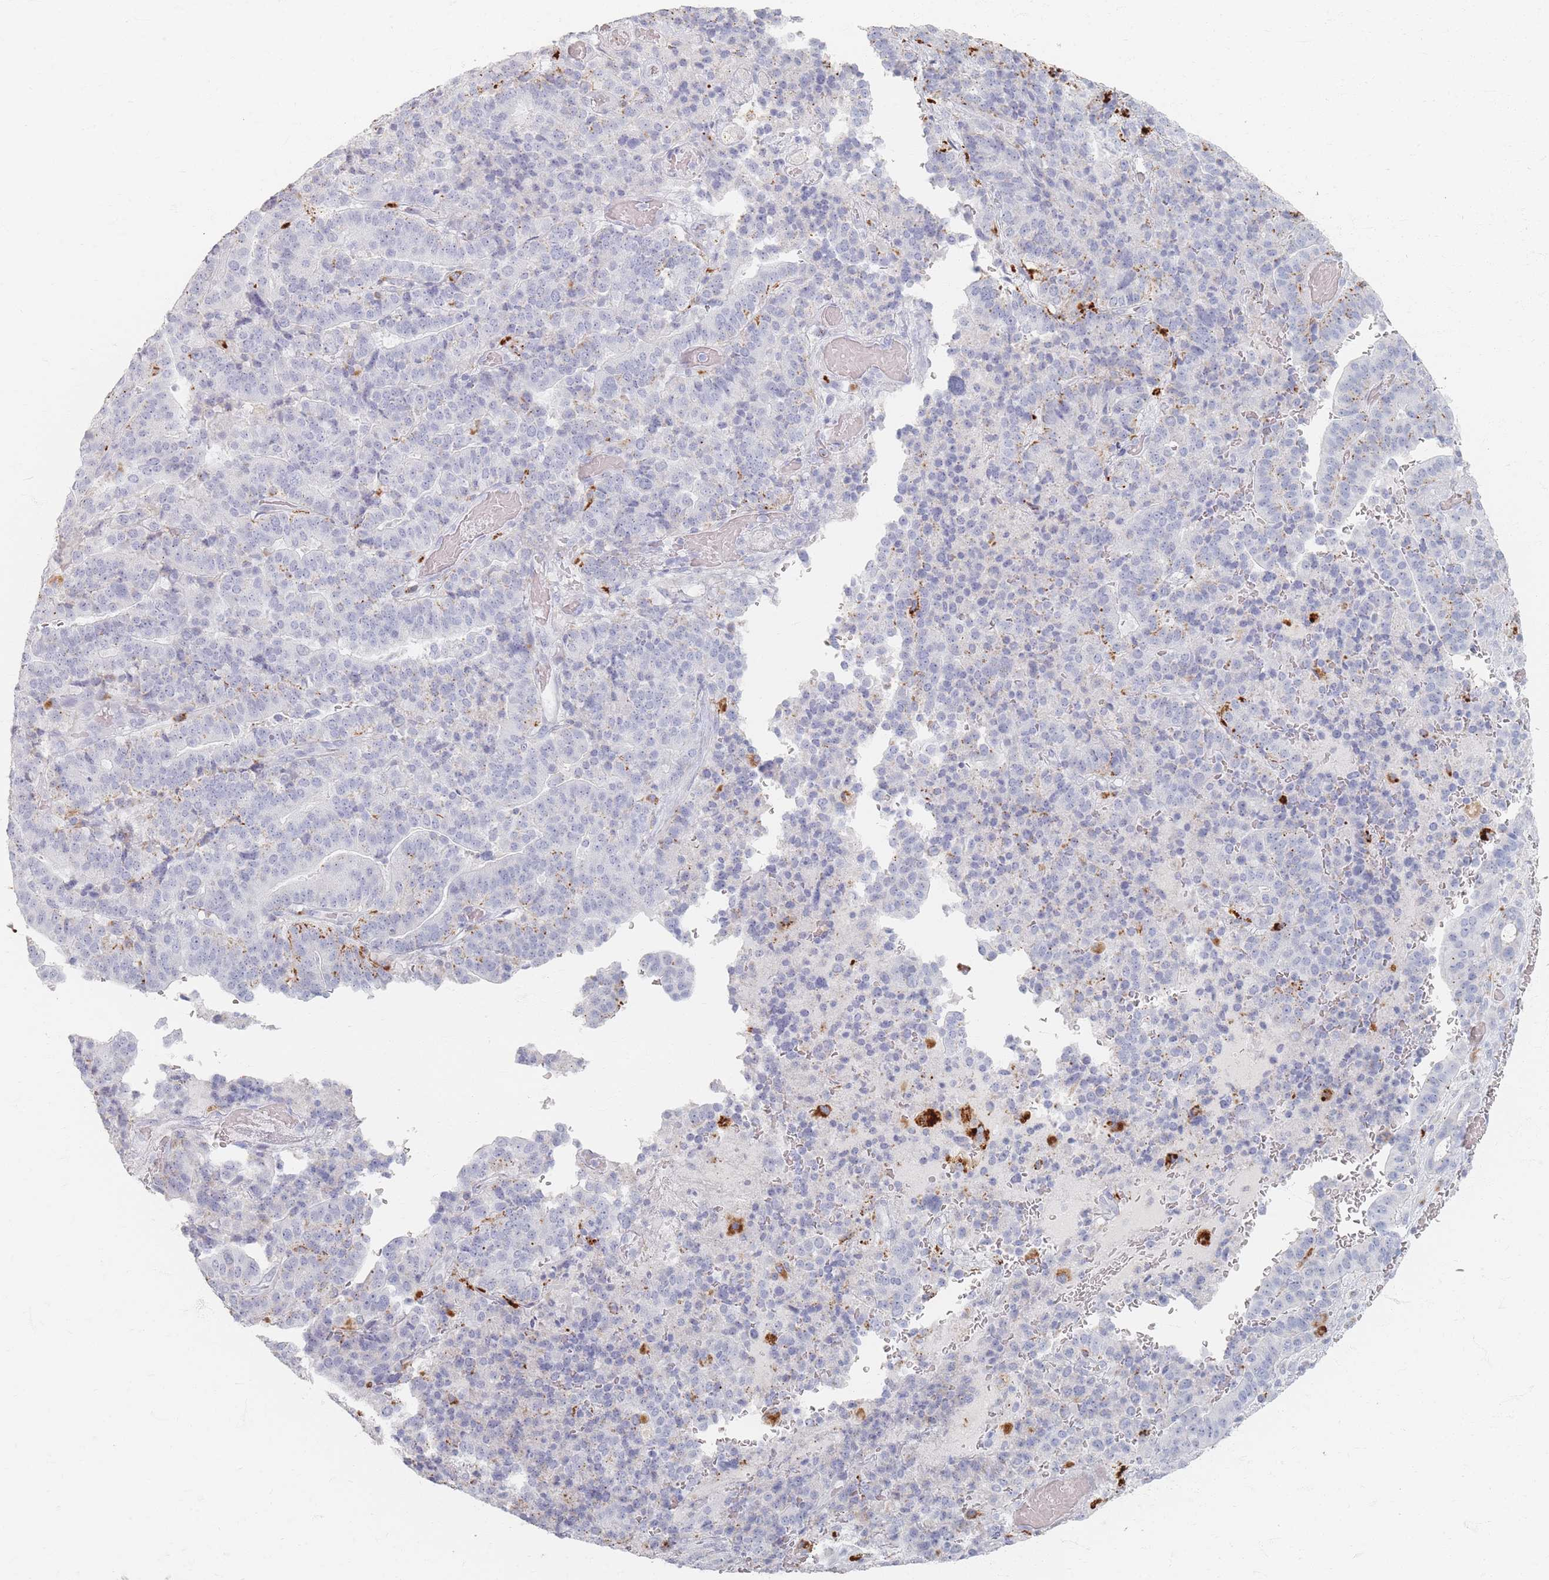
{"staining": {"intensity": "negative", "quantity": "none", "location": "none"}, "tissue": "stomach cancer", "cell_type": "Tumor cells", "image_type": "cancer", "snomed": [{"axis": "morphology", "description": "Adenocarcinoma, NOS"}, {"axis": "topography", "description": "Stomach"}], "caption": "High power microscopy micrograph of an IHC photomicrograph of stomach cancer (adenocarcinoma), revealing no significant expression in tumor cells.", "gene": "SLC2A11", "patient": {"sex": "male", "age": 48}}